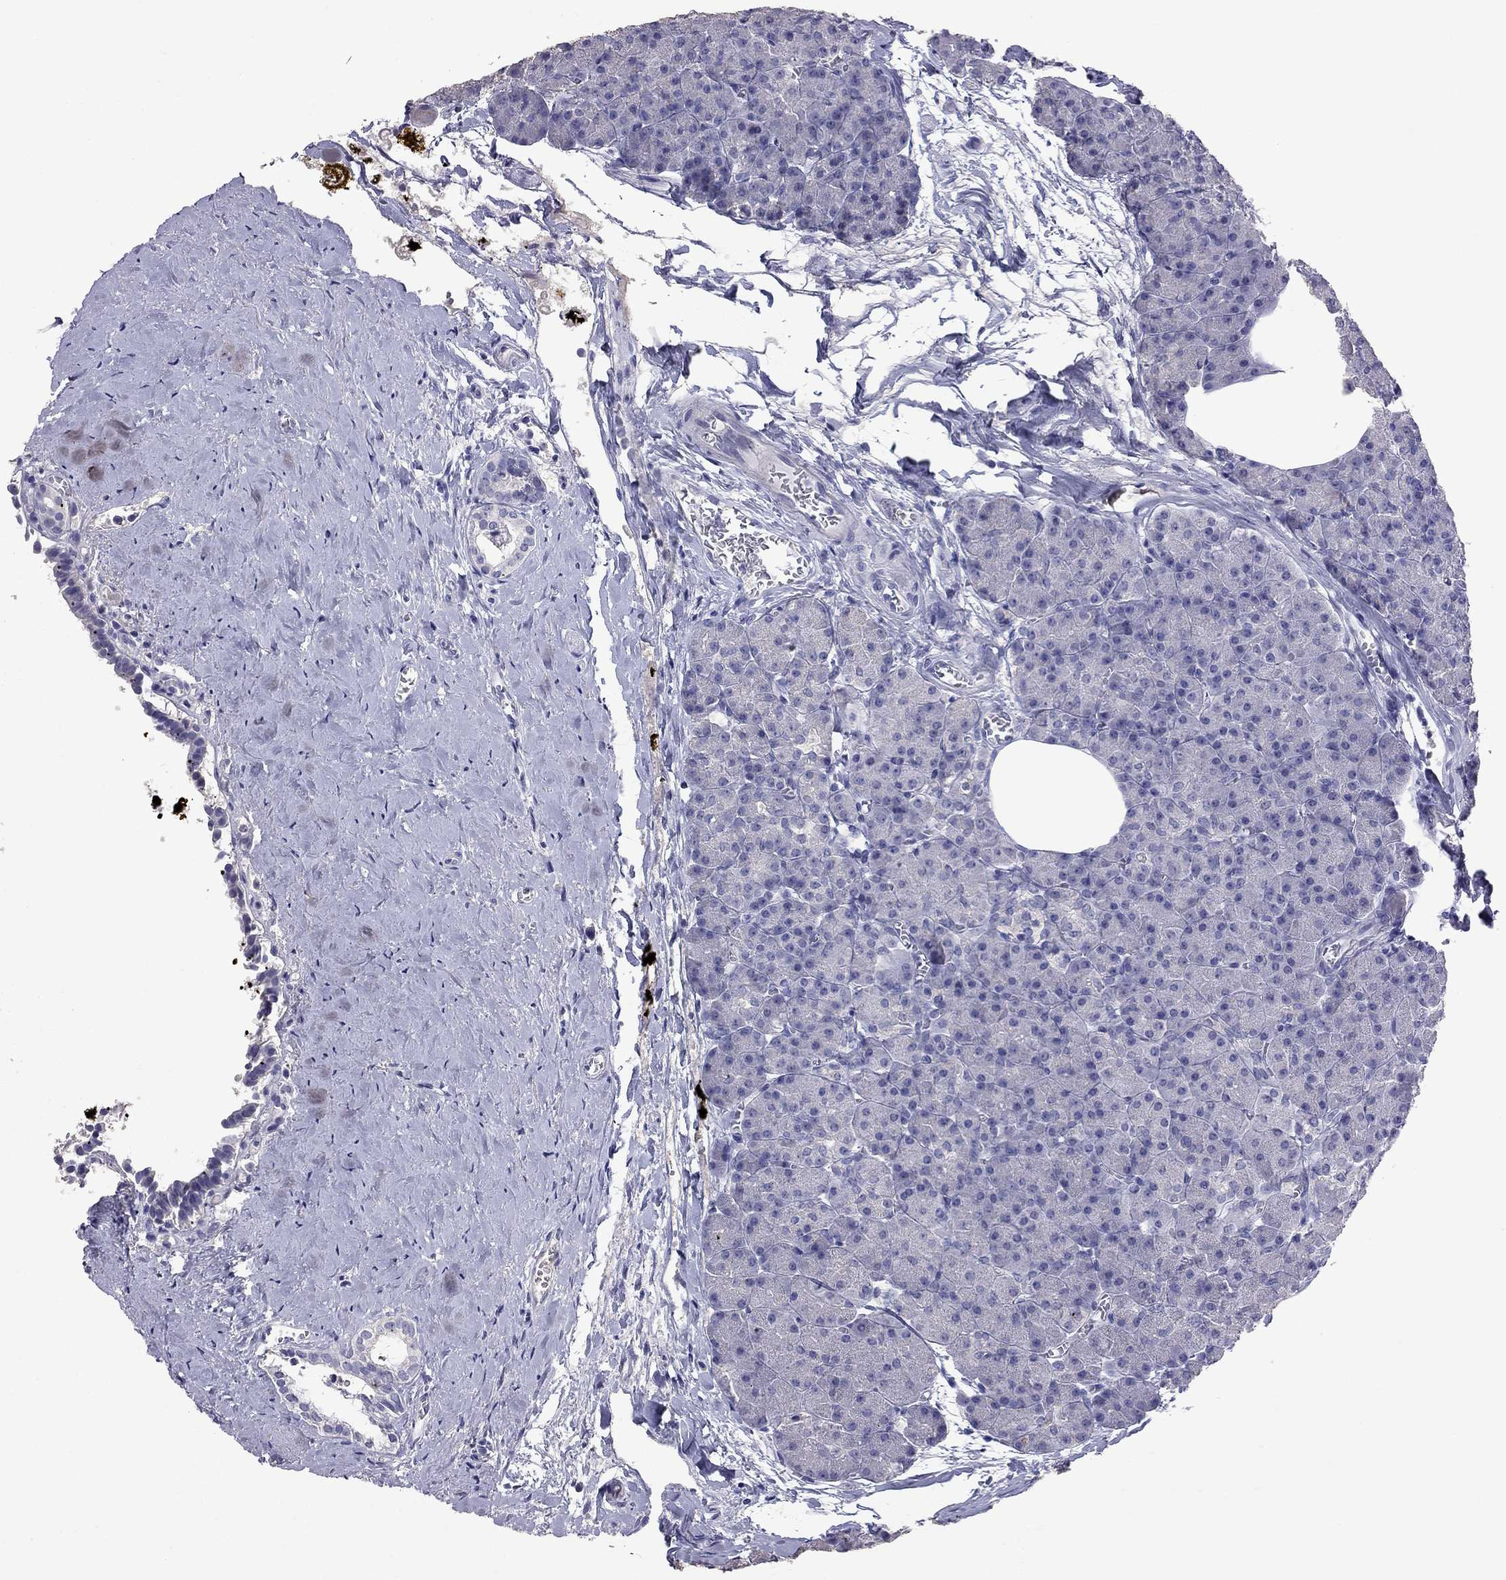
{"staining": {"intensity": "negative", "quantity": "none", "location": "none"}, "tissue": "pancreas", "cell_type": "Exocrine glandular cells", "image_type": "normal", "snomed": [{"axis": "morphology", "description": "Normal tissue, NOS"}, {"axis": "topography", "description": "Pancreas"}], "caption": "Immunohistochemical staining of unremarkable human pancreas demonstrates no significant expression in exocrine glandular cells.", "gene": "CFAP91", "patient": {"sex": "female", "age": 45}}